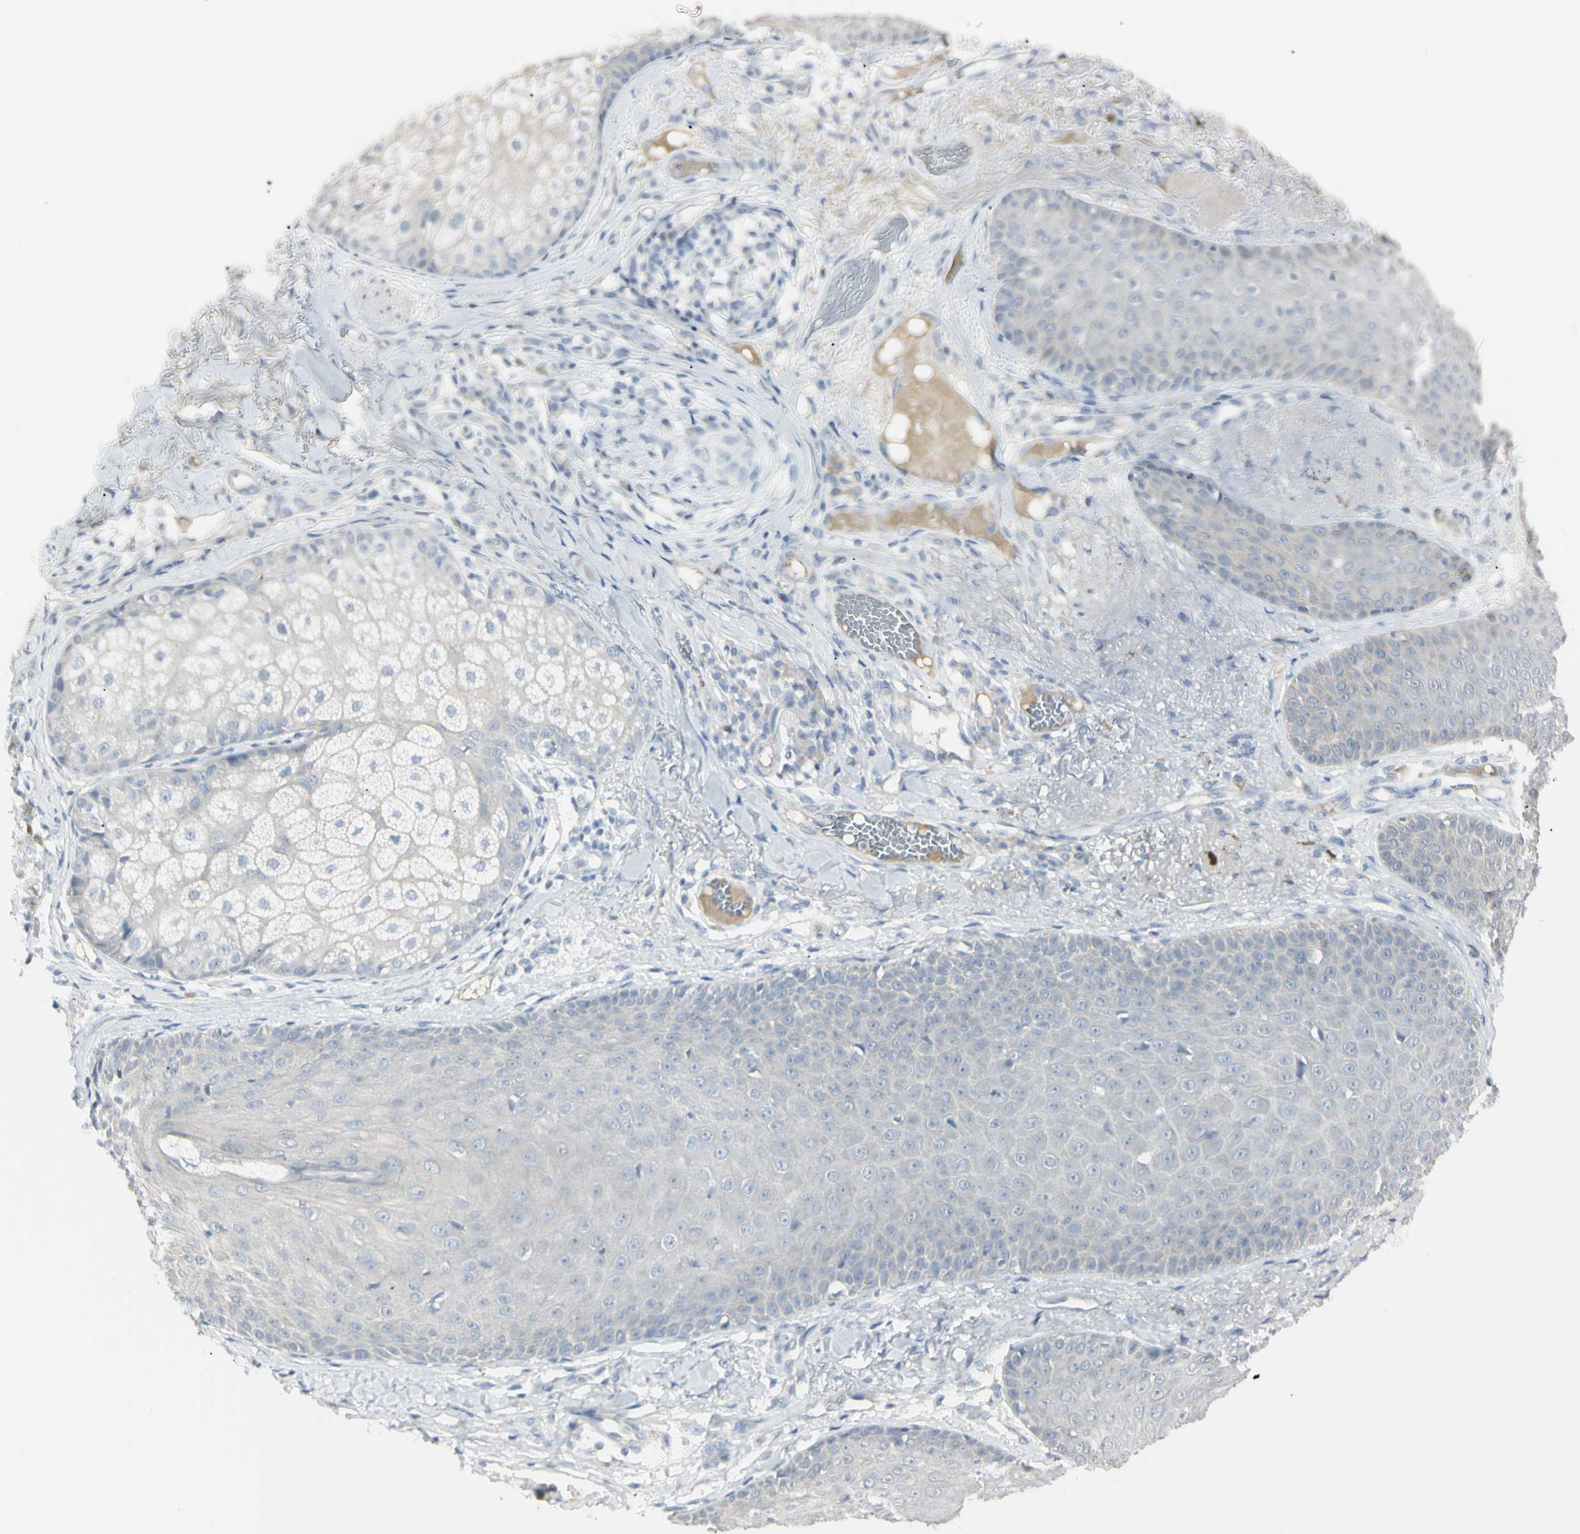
{"staining": {"intensity": "negative", "quantity": "none", "location": "none"}, "tissue": "skin cancer", "cell_type": "Tumor cells", "image_type": "cancer", "snomed": [{"axis": "morphology", "description": "Normal tissue, NOS"}, {"axis": "morphology", "description": "Basal cell carcinoma"}, {"axis": "topography", "description": "Skin"}], "caption": "Immunohistochemical staining of human basal cell carcinoma (skin) shows no significant expression in tumor cells.", "gene": "PIP", "patient": {"sex": "male", "age": 52}}